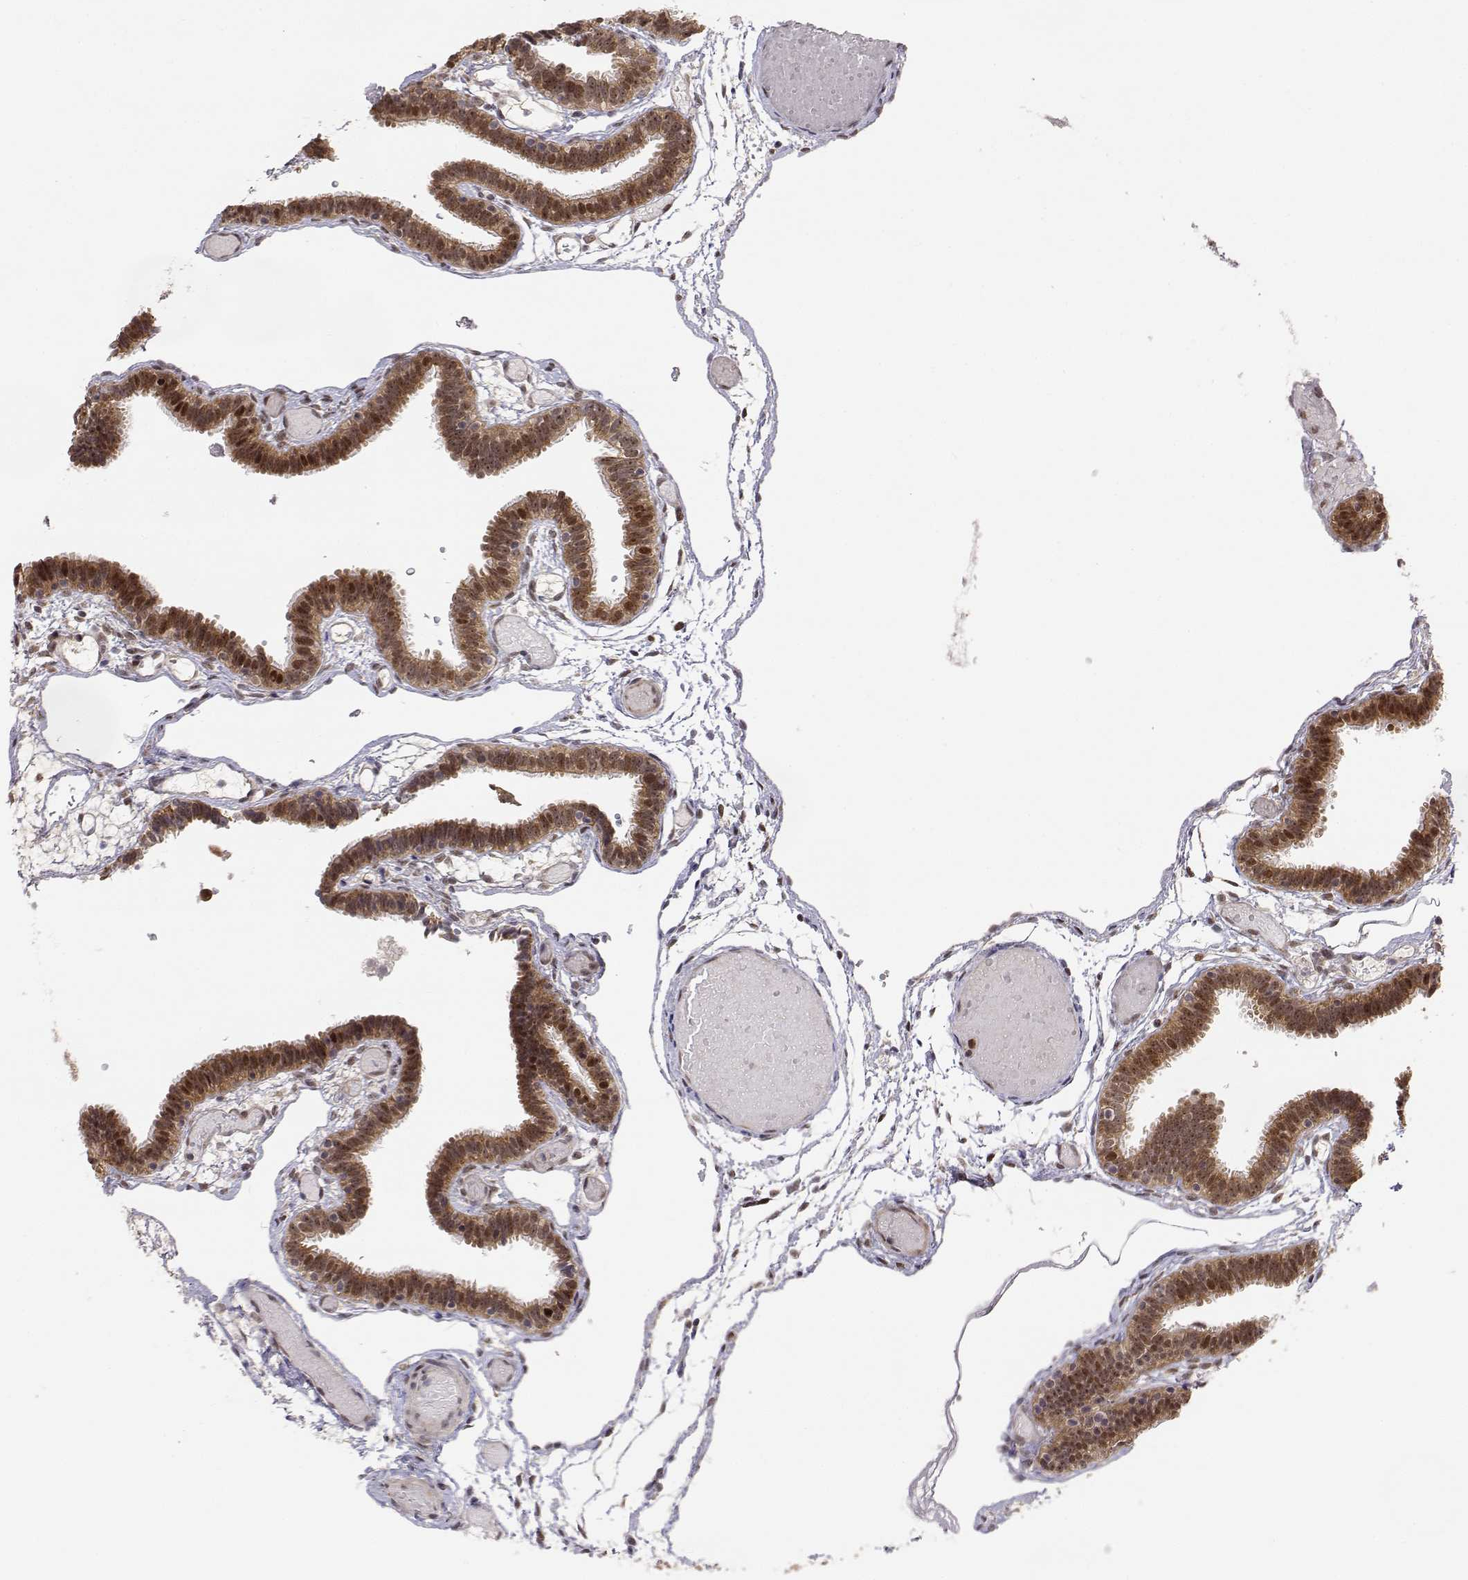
{"staining": {"intensity": "strong", "quantity": "25%-75%", "location": "nuclear"}, "tissue": "fallopian tube", "cell_type": "Glandular cells", "image_type": "normal", "snomed": [{"axis": "morphology", "description": "Normal tissue, NOS"}, {"axis": "topography", "description": "Fallopian tube"}], "caption": "Immunohistochemistry (IHC) of benign fallopian tube demonstrates high levels of strong nuclear staining in approximately 25%-75% of glandular cells.", "gene": "BRCA1", "patient": {"sex": "female", "age": 37}}